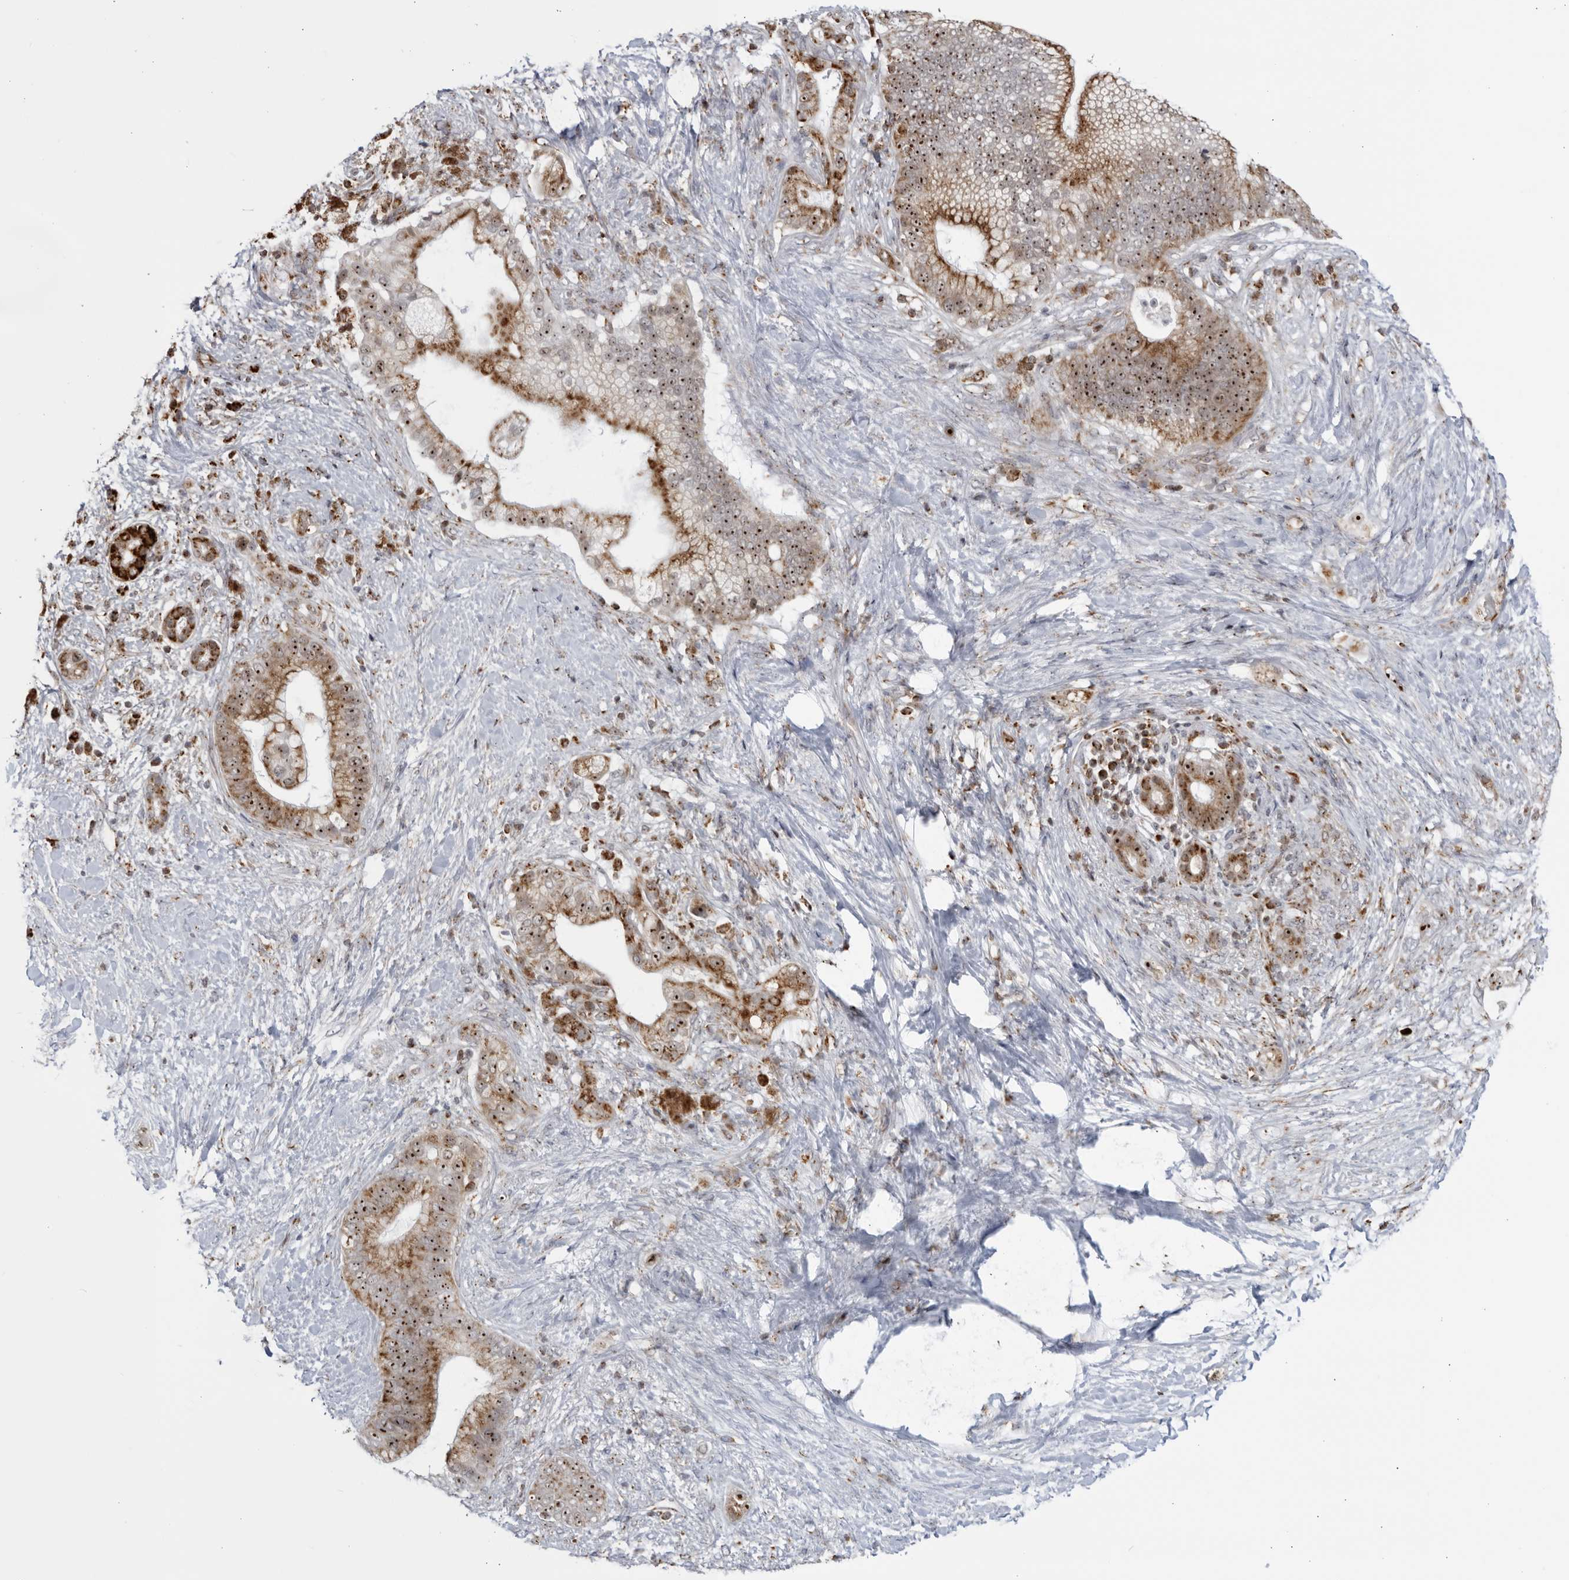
{"staining": {"intensity": "strong", "quantity": "25%-75%", "location": "cytoplasmic/membranous,nuclear"}, "tissue": "pancreatic cancer", "cell_type": "Tumor cells", "image_type": "cancer", "snomed": [{"axis": "morphology", "description": "Adenocarcinoma, NOS"}, {"axis": "topography", "description": "Pancreas"}], "caption": "DAB (3,3'-diaminobenzidine) immunohistochemical staining of human pancreatic cancer shows strong cytoplasmic/membranous and nuclear protein positivity in about 25%-75% of tumor cells.", "gene": "RBM34", "patient": {"sex": "male", "age": 53}}